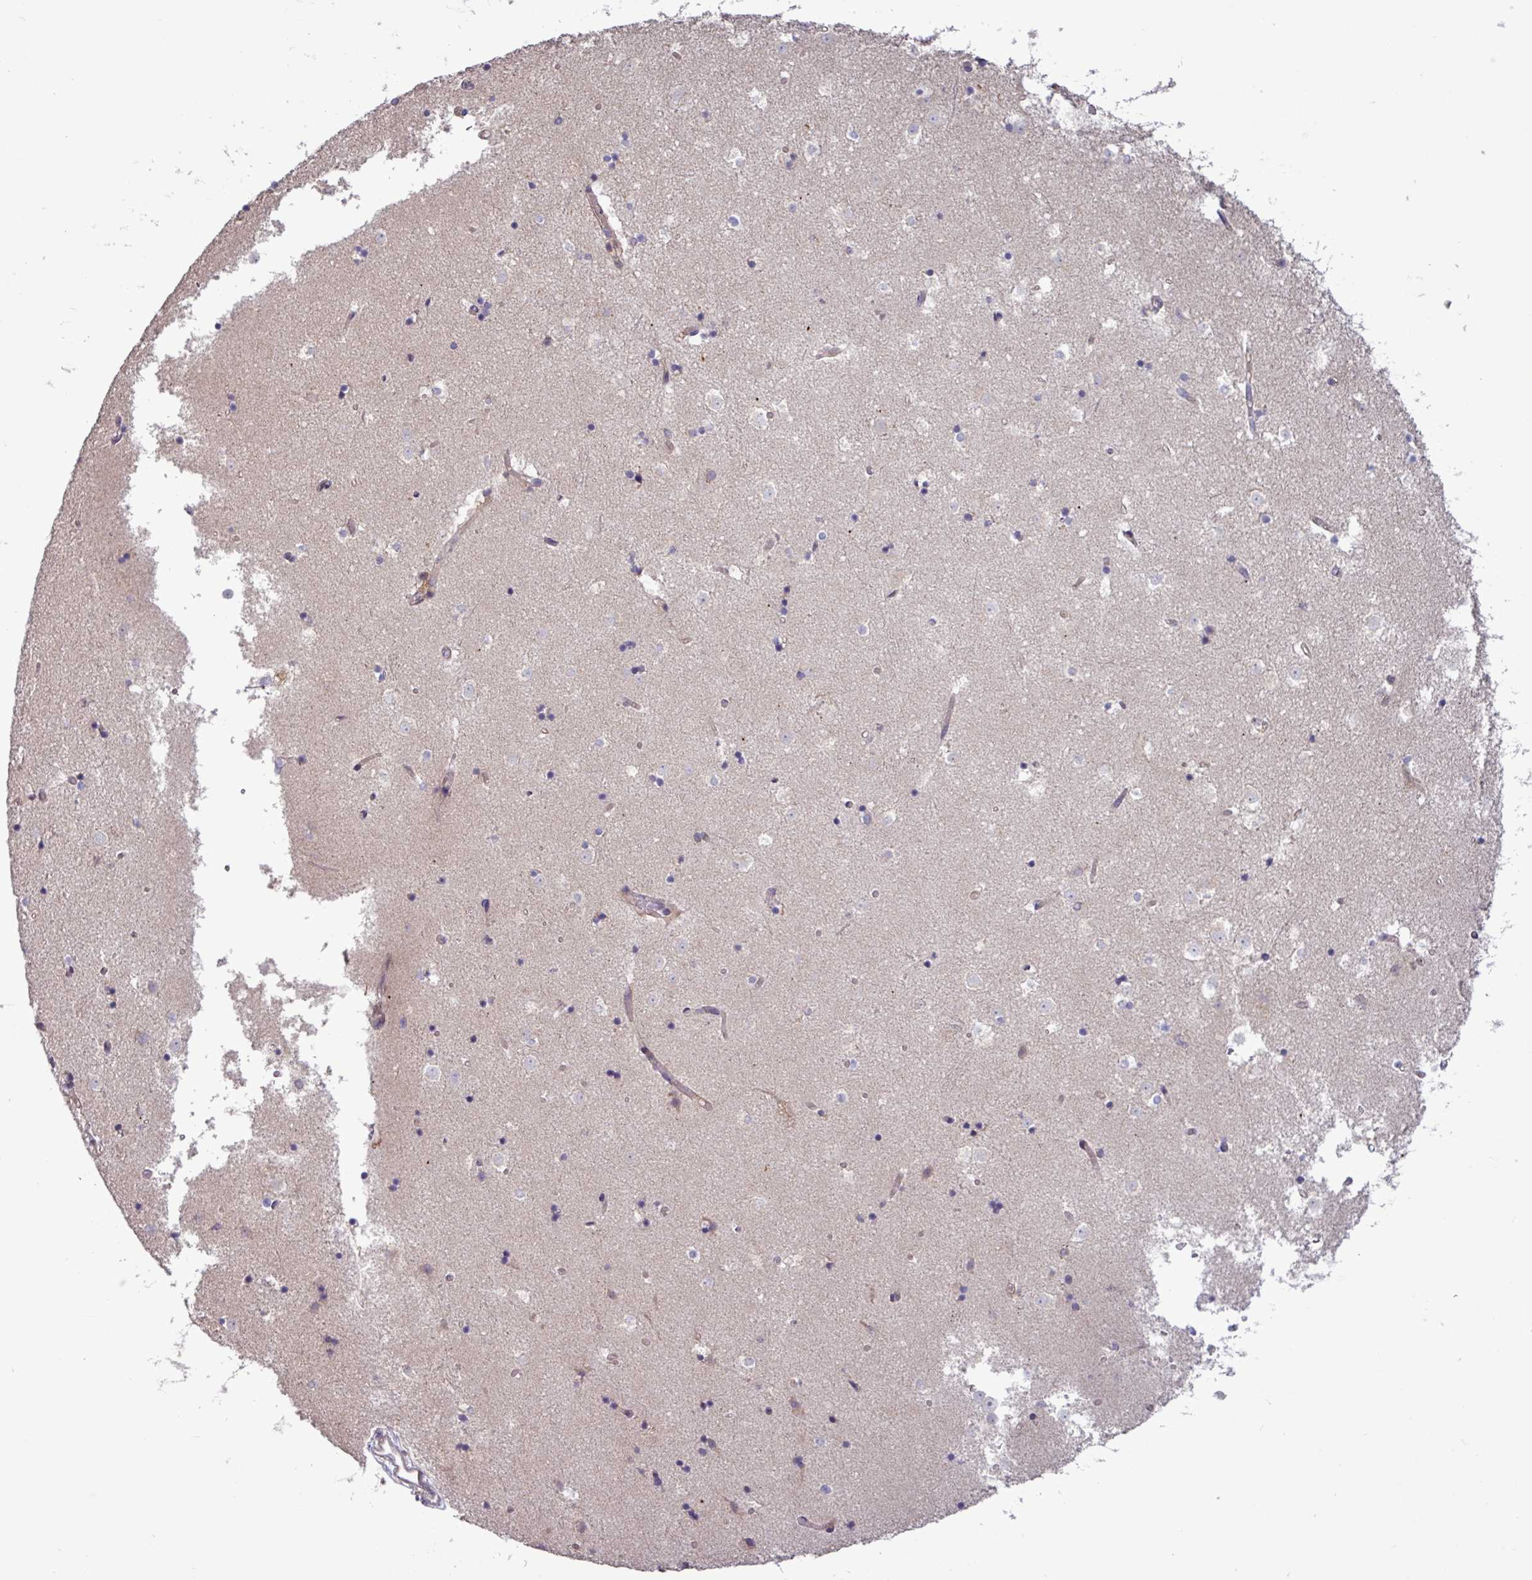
{"staining": {"intensity": "negative", "quantity": "none", "location": "none"}, "tissue": "caudate", "cell_type": "Glial cells", "image_type": "normal", "snomed": [{"axis": "morphology", "description": "Normal tissue, NOS"}, {"axis": "topography", "description": "Lateral ventricle wall"}], "caption": "This is an immunohistochemistry photomicrograph of normal caudate. There is no expression in glial cells.", "gene": "PLIN2", "patient": {"sex": "female", "age": 52}}